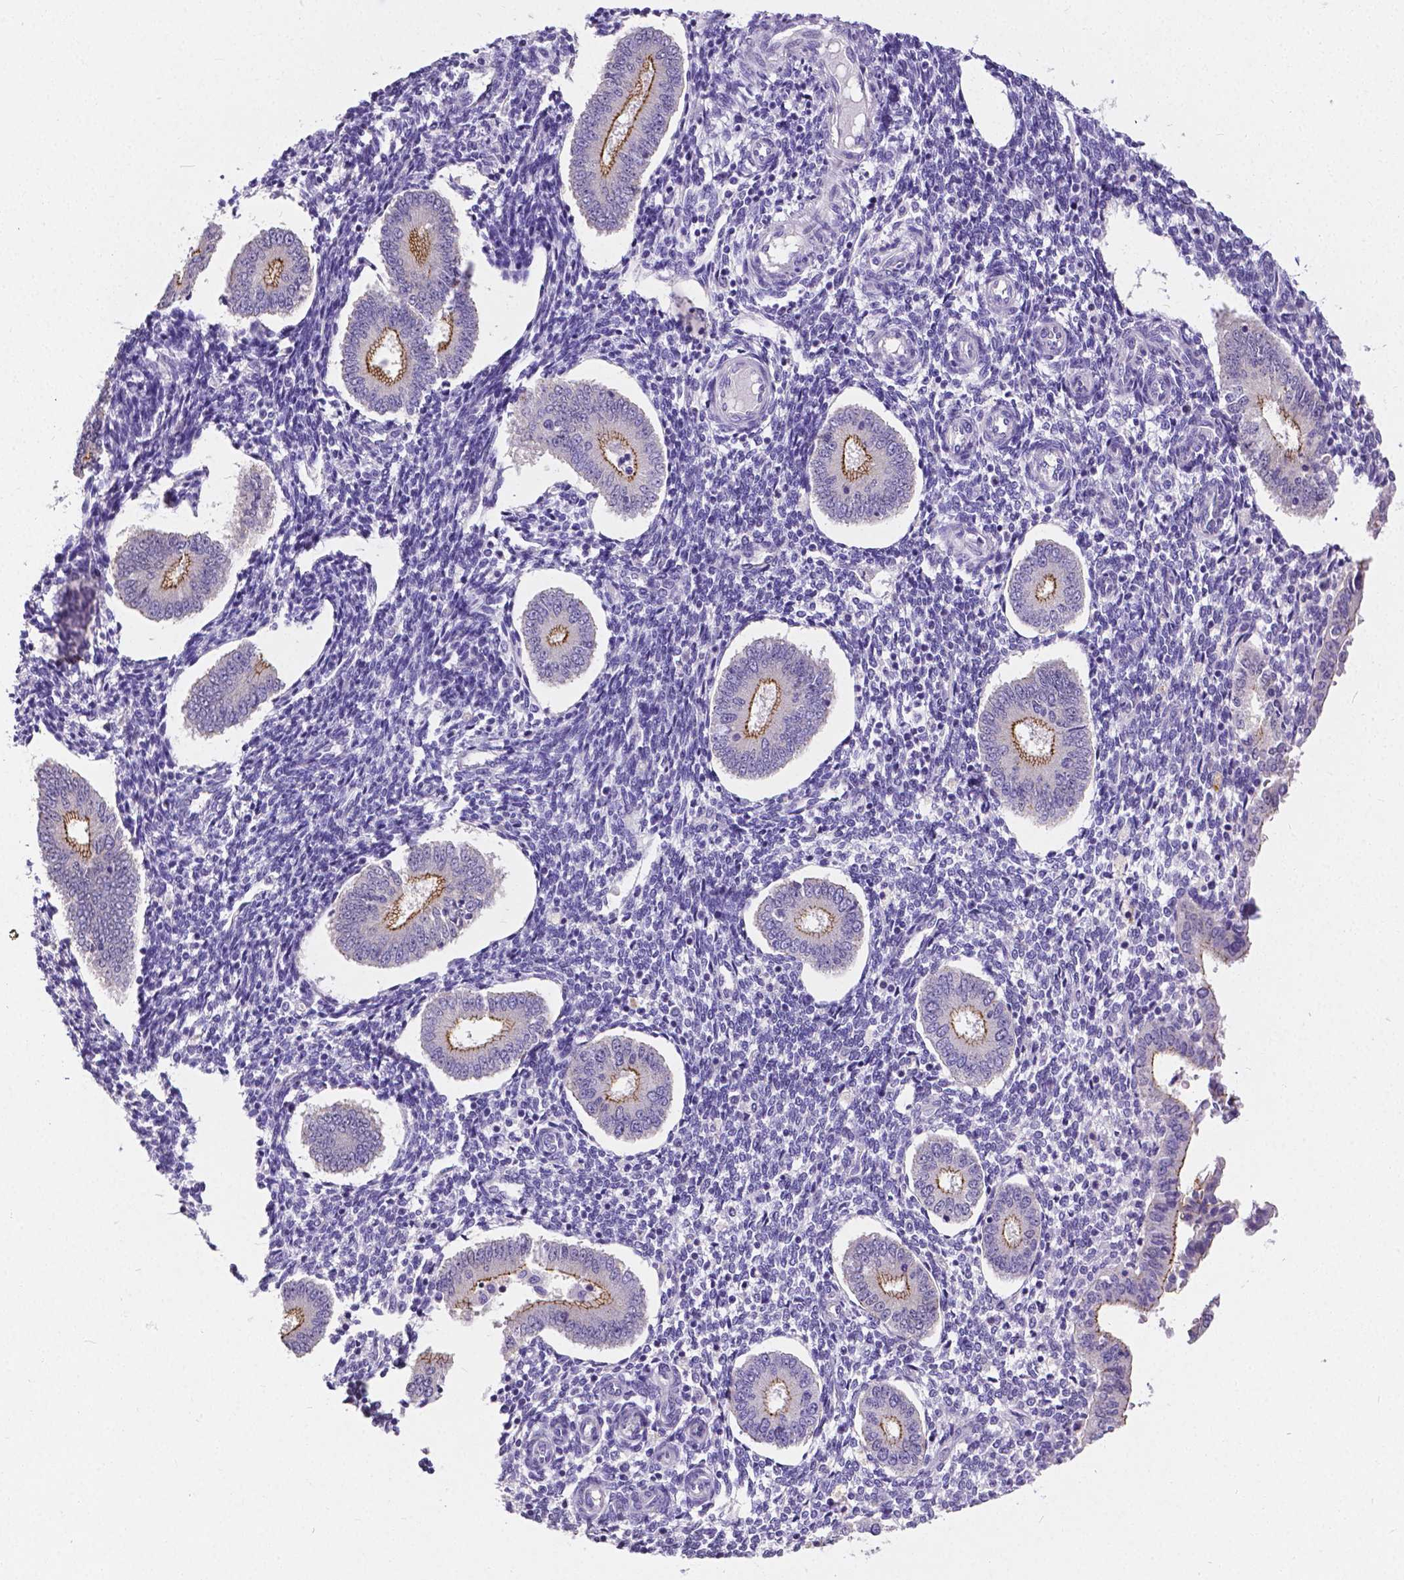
{"staining": {"intensity": "negative", "quantity": "none", "location": "none"}, "tissue": "endometrium", "cell_type": "Cells in endometrial stroma", "image_type": "normal", "snomed": [{"axis": "morphology", "description": "Normal tissue, NOS"}, {"axis": "topography", "description": "Endometrium"}], "caption": "An immunohistochemistry photomicrograph of benign endometrium is shown. There is no staining in cells in endometrial stroma of endometrium.", "gene": "OCLN", "patient": {"sex": "female", "age": 40}}